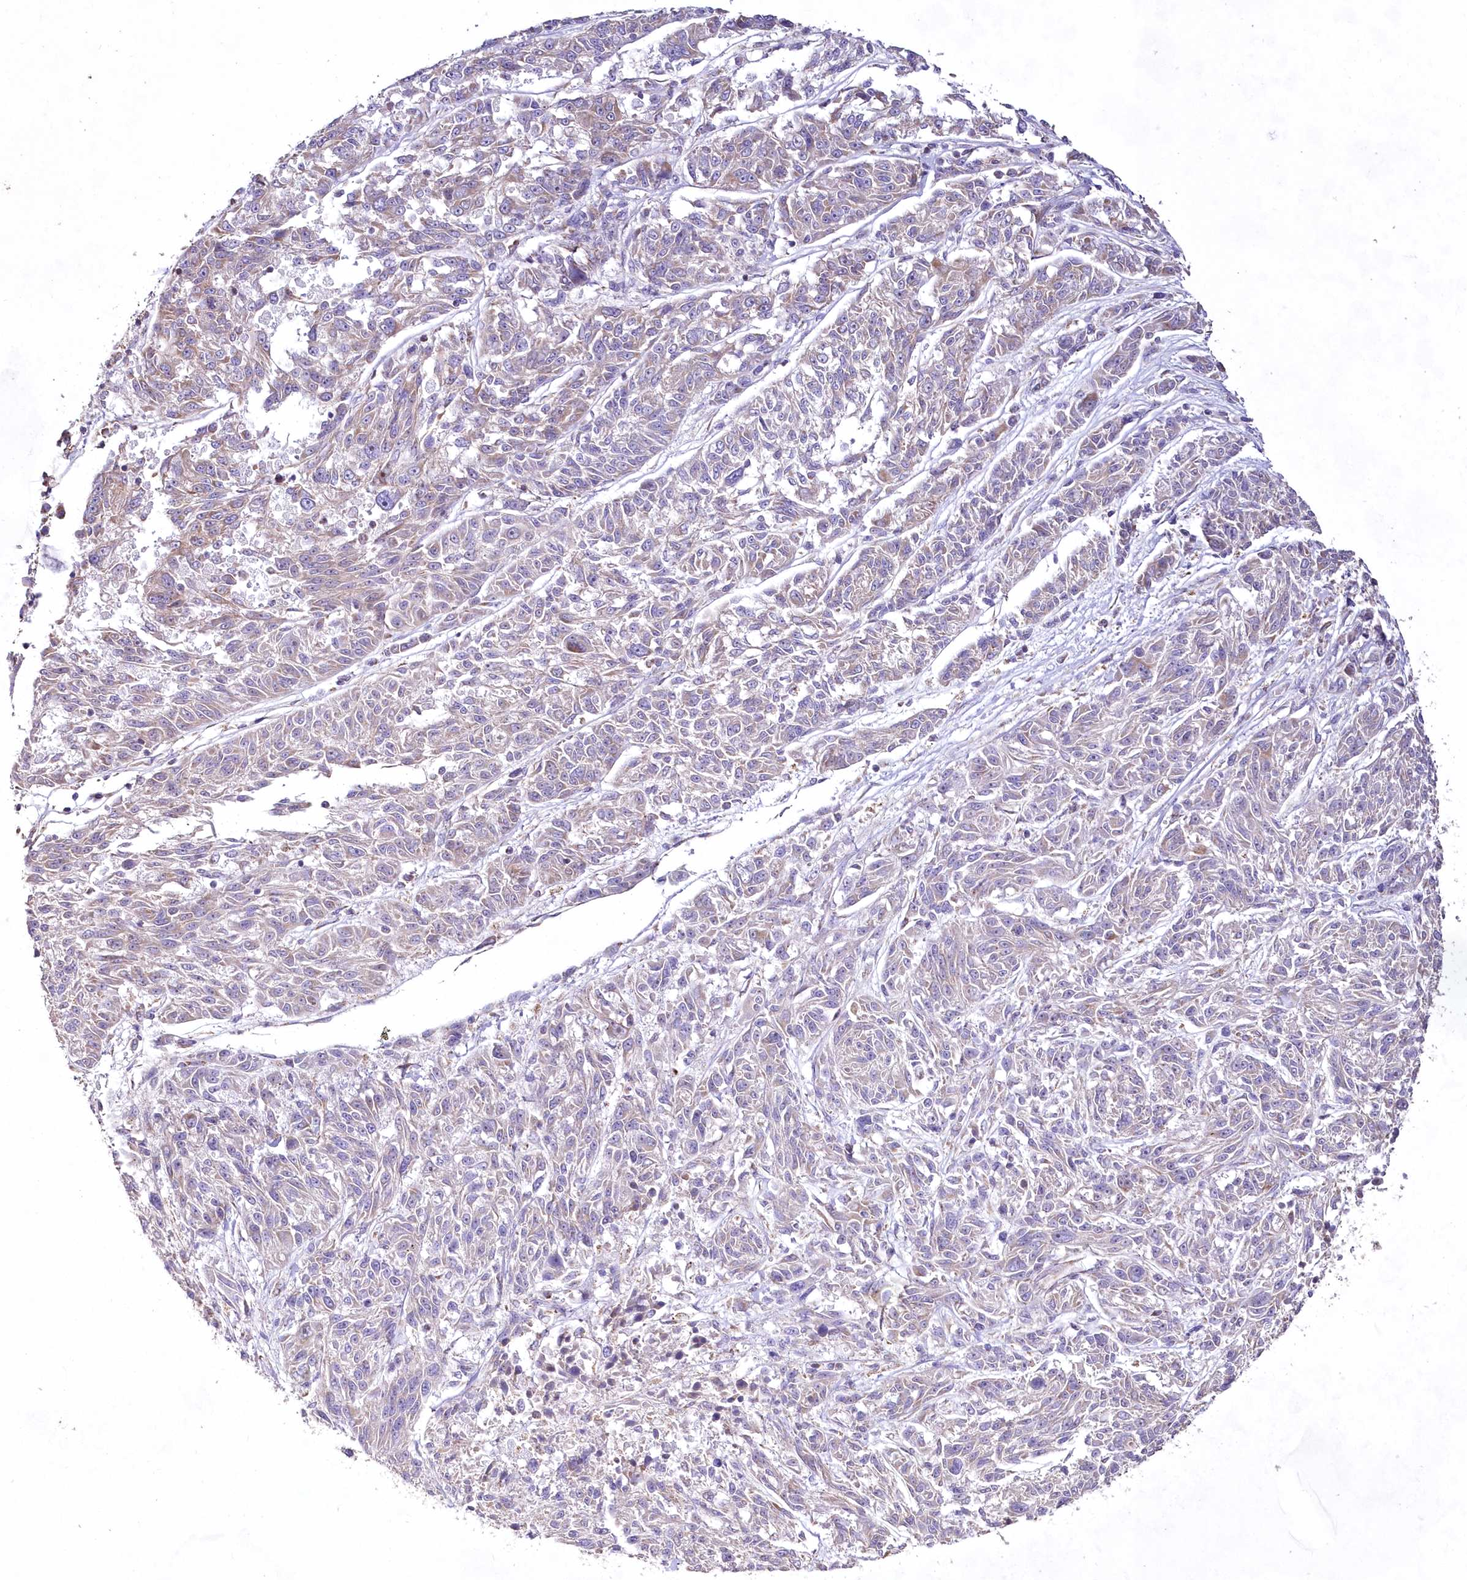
{"staining": {"intensity": "negative", "quantity": "none", "location": "none"}, "tissue": "melanoma", "cell_type": "Tumor cells", "image_type": "cancer", "snomed": [{"axis": "morphology", "description": "Malignant melanoma, NOS"}, {"axis": "topography", "description": "Skin"}], "caption": "An immunohistochemistry image of malignant melanoma is shown. There is no staining in tumor cells of malignant melanoma.", "gene": "HADHB", "patient": {"sex": "male", "age": 53}}